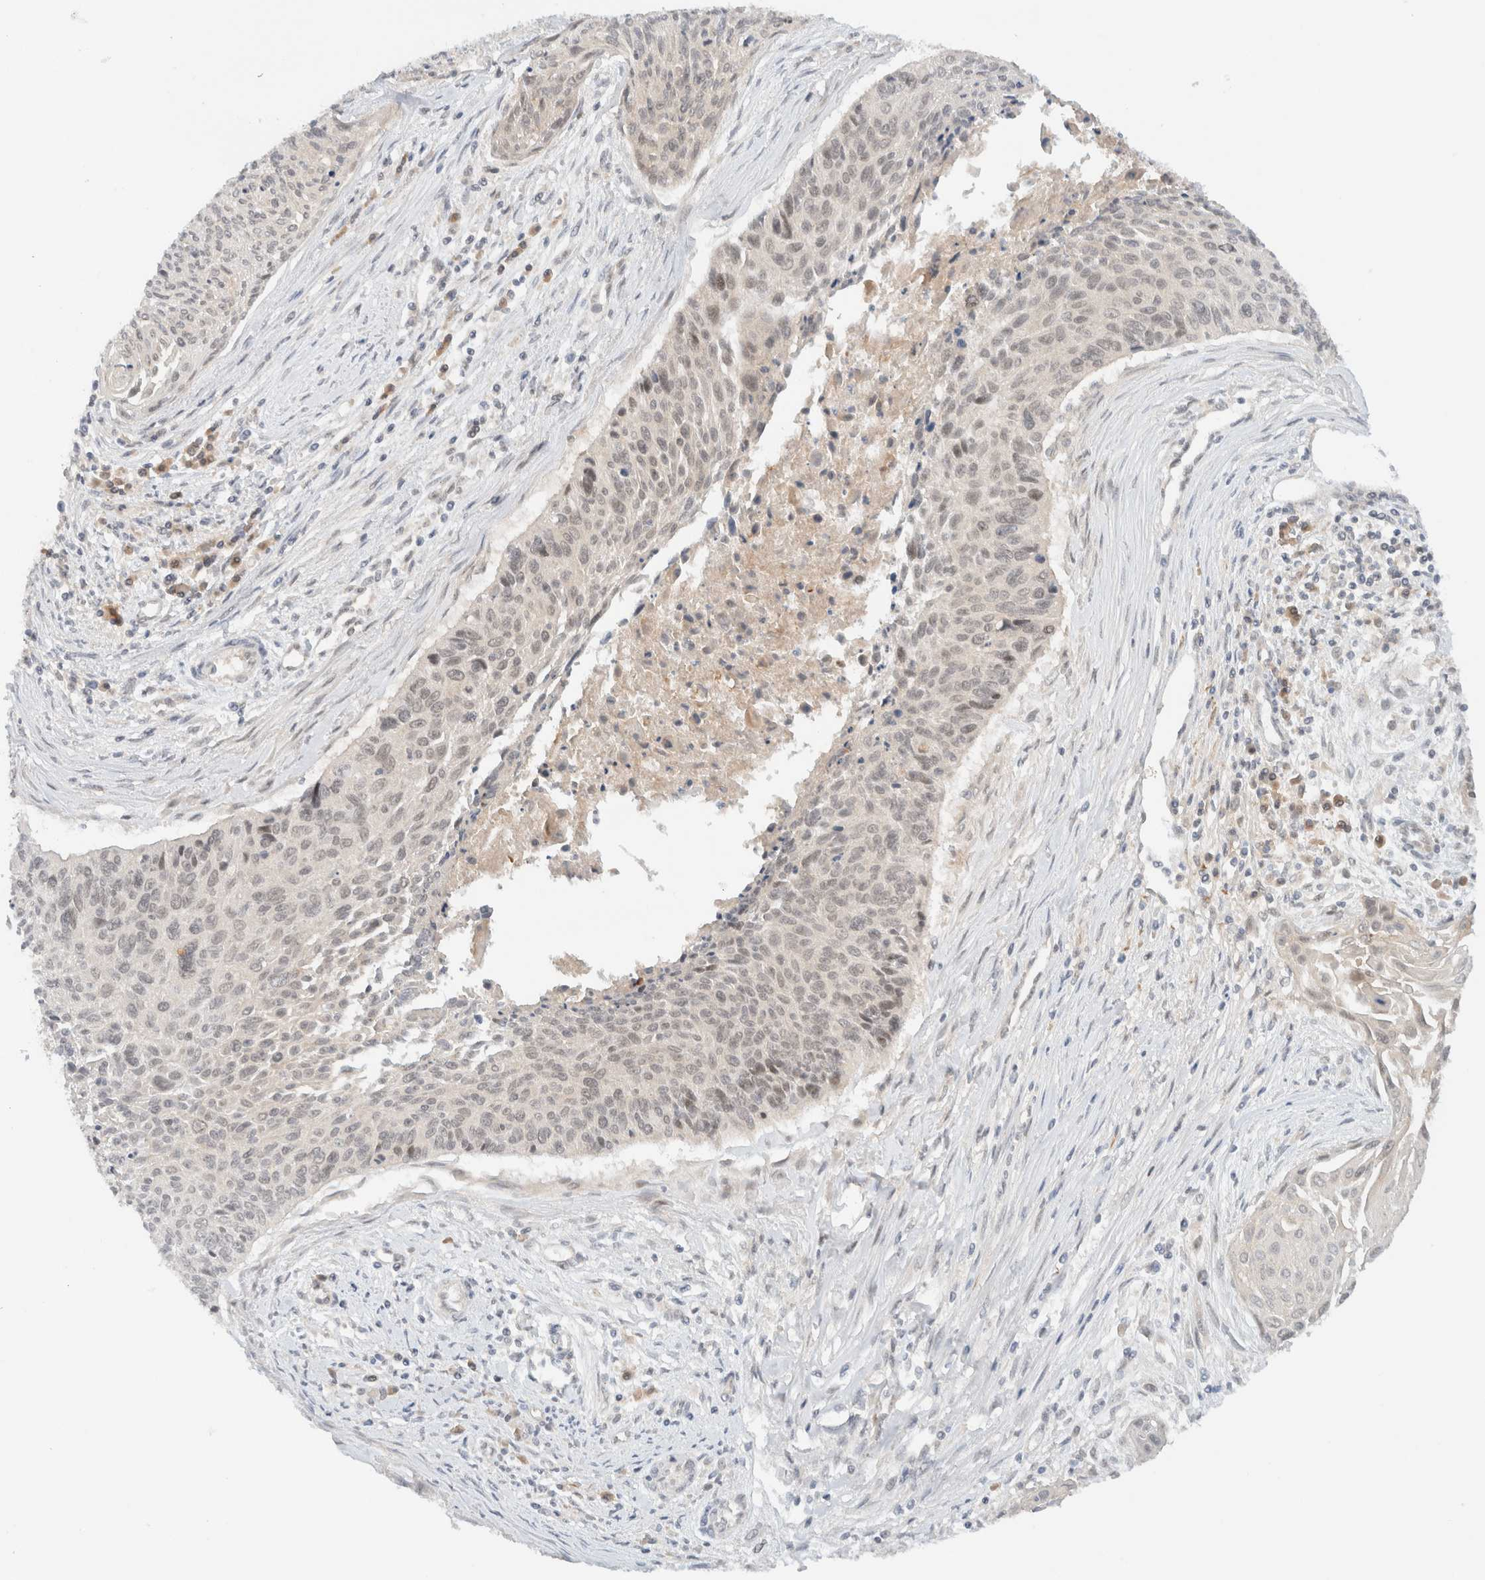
{"staining": {"intensity": "weak", "quantity": "25%-75%", "location": "cytoplasmic/membranous,nuclear"}, "tissue": "cervical cancer", "cell_type": "Tumor cells", "image_type": "cancer", "snomed": [{"axis": "morphology", "description": "Squamous cell carcinoma, NOS"}, {"axis": "topography", "description": "Cervix"}], "caption": "Protein staining exhibits weak cytoplasmic/membranous and nuclear expression in approximately 25%-75% of tumor cells in cervical cancer. The staining is performed using DAB (3,3'-diaminobenzidine) brown chromogen to label protein expression. The nuclei are counter-stained blue using hematoxylin.", "gene": "ARFGEF2", "patient": {"sex": "female", "age": 55}}